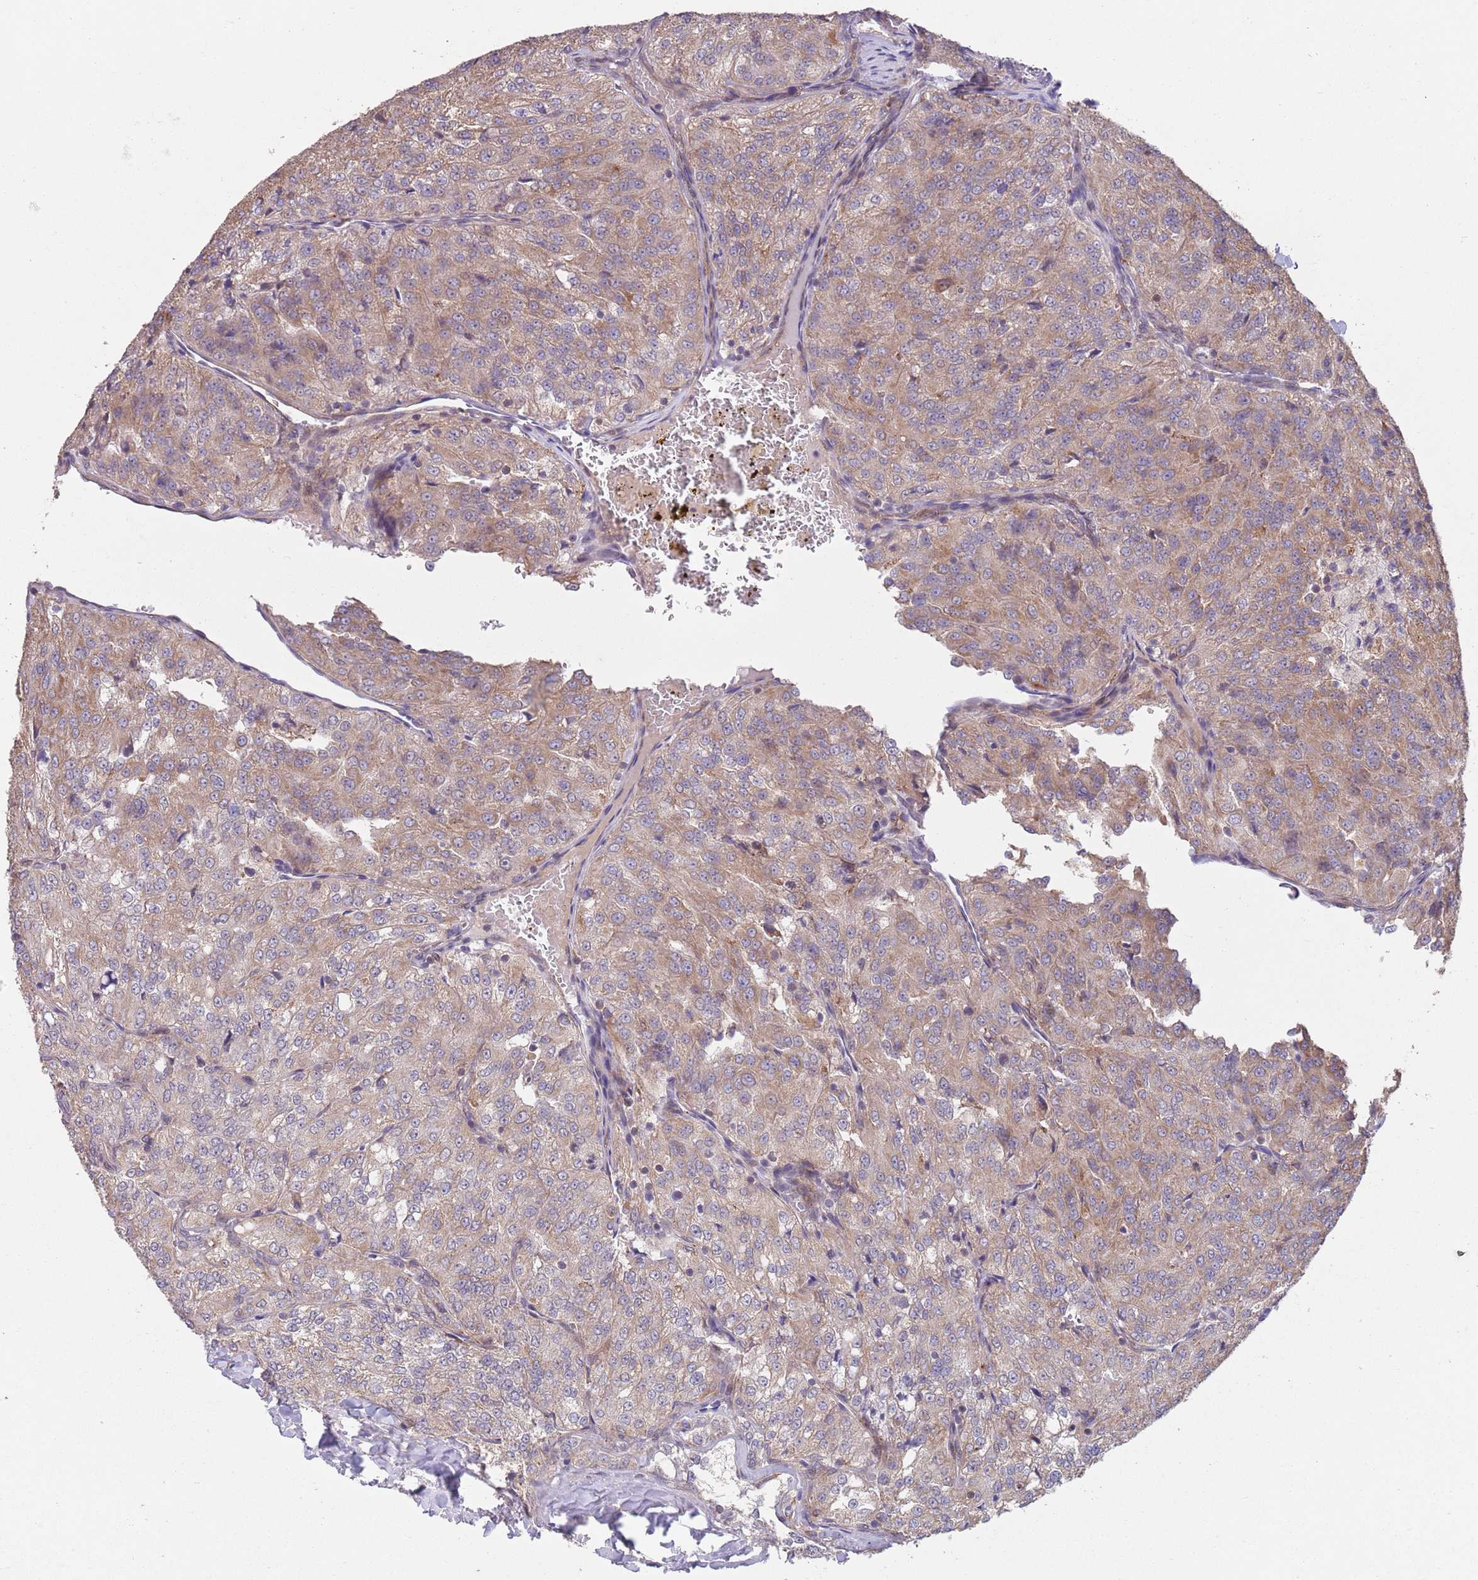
{"staining": {"intensity": "moderate", "quantity": "25%-75%", "location": "cytoplasmic/membranous"}, "tissue": "renal cancer", "cell_type": "Tumor cells", "image_type": "cancer", "snomed": [{"axis": "morphology", "description": "Adenocarcinoma, NOS"}, {"axis": "topography", "description": "Kidney"}], "caption": "High-magnification brightfield microscopy of adenocarcinoma (renal) stained with DAB (3,3'-diaminobenzidine) (brown) and counterstained with hematoxylin (blue). tumor cells exhibit moderate cytoplasmic/membranous staining is seen in approximately25%-75% of cells. Using DAB (brown) and hematoxylin (blue) stains, captured at high magnification using brightfield microscopy.", "gene": "CHD9", "patient": {"sex": "female", "age": 63}}